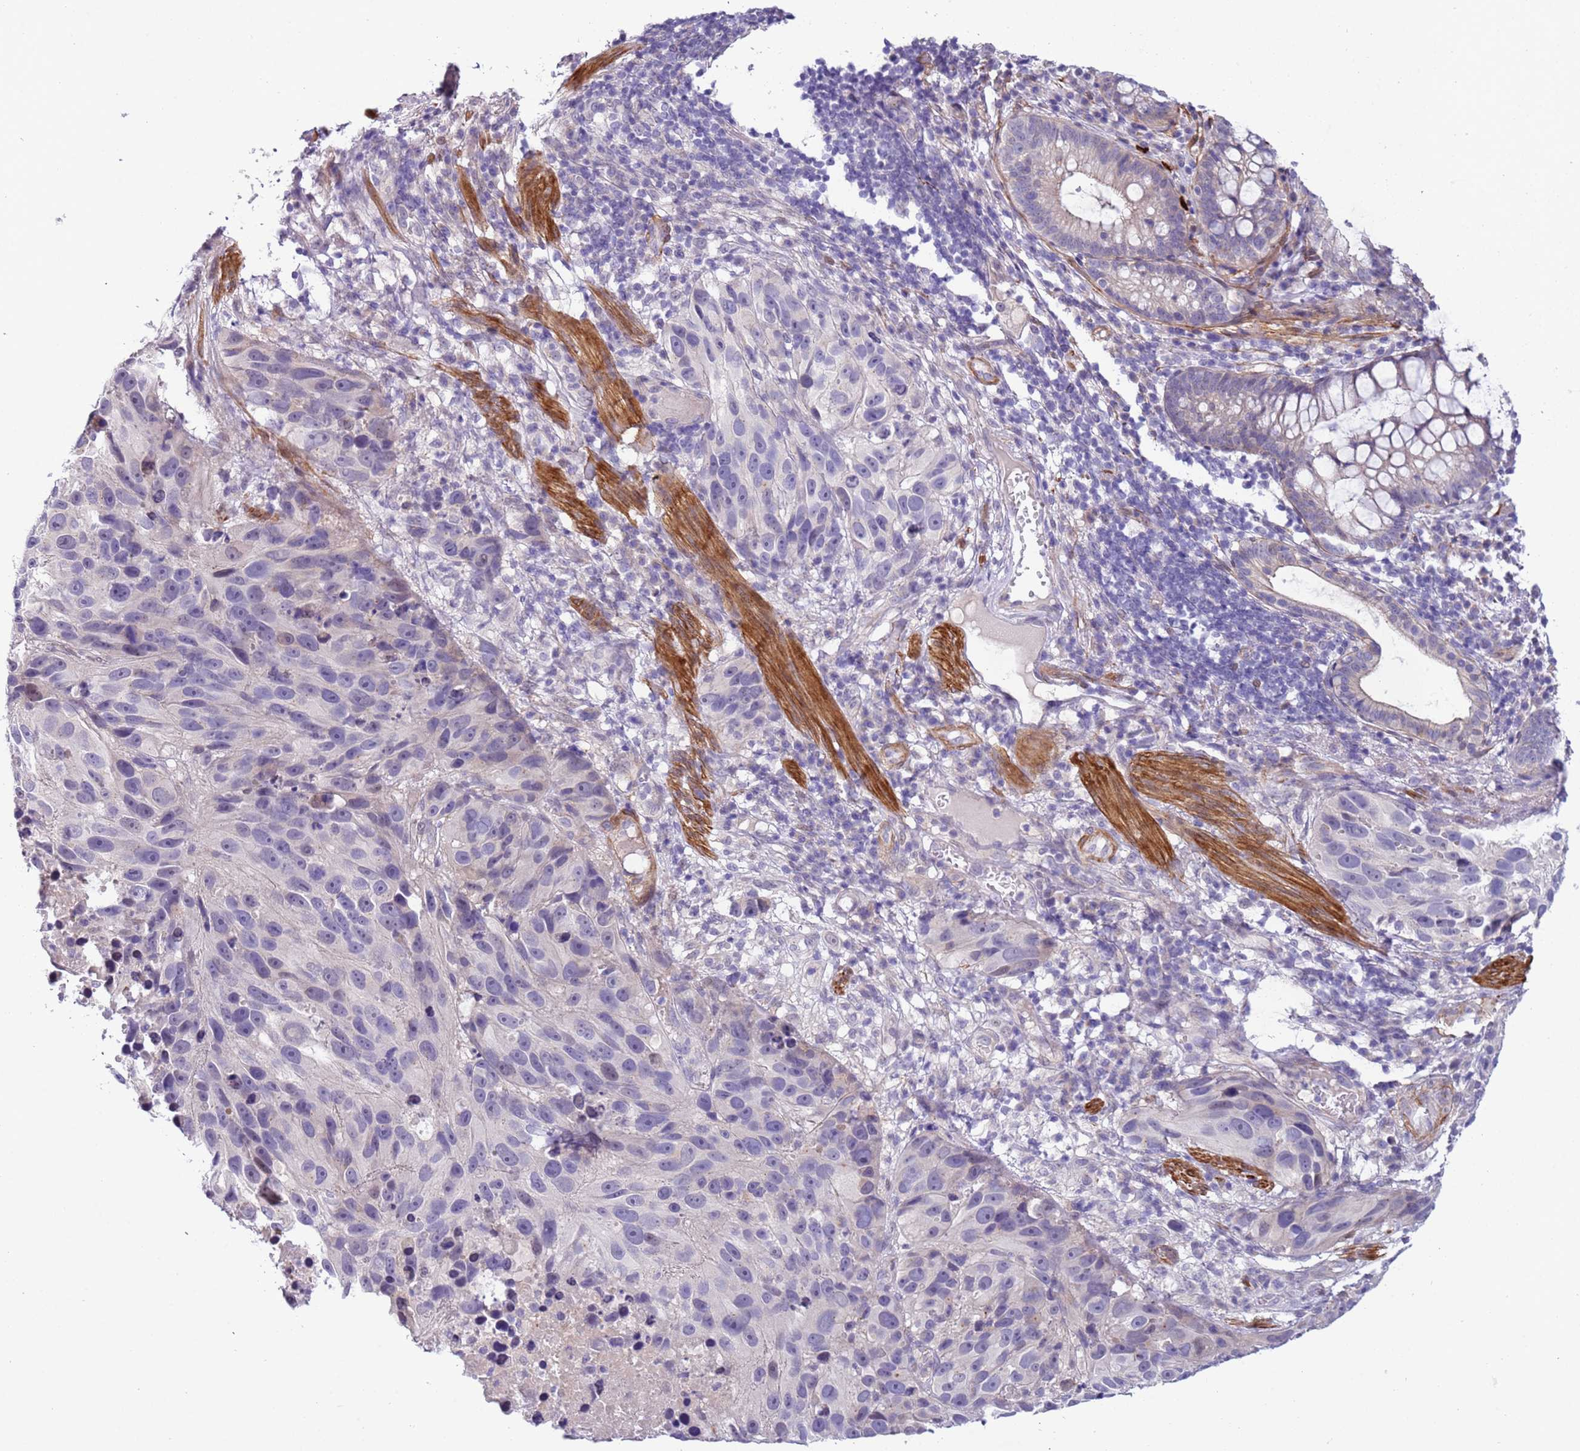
{"staining": {"intensity": "negative", "quantity": "none", "location": "none"}, "tissue": "melanoma", "cell_type": "Tumor cells", "image_type": "cancer", "snomed": [{"axis": "morphology", "description": "Malignant melanoma, NOS"}, {"axis": "topography", "description": "Skin"}], "caption": "This is a micrograph of immunohistochemistry staining of malignant melanoma, which shows no expression in tumor cells.", "gene": "PLEKHH1", "patient": {"sex": "male", "age": 84}}